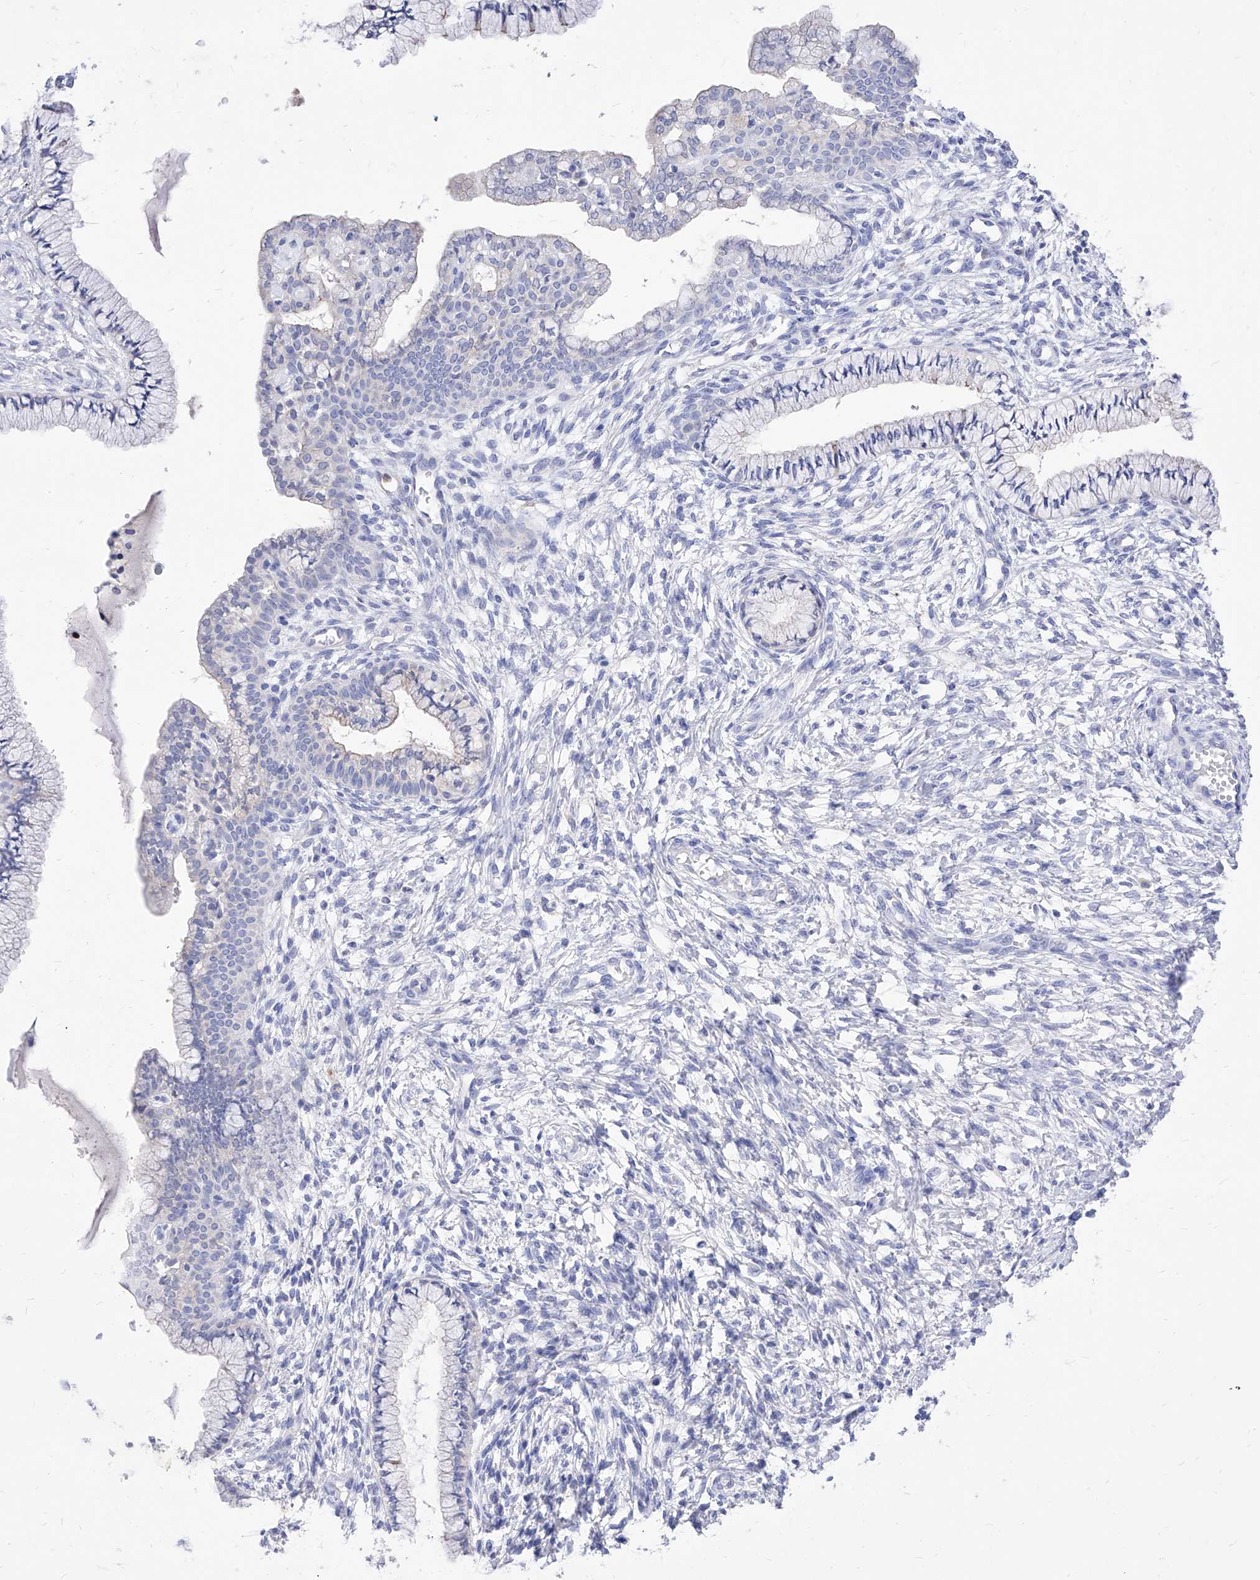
{"staining": {"intensity": "negative", "quantity": "none", "location": "none"}, "tissue": "cervix", "cell_type": "Glandular cells", "image_type": "normal", "snomed": [{"axis": "morphology", "description": "Normal tissue, NOS"}, {"axis": "topography", "description": "Cervix"}], "caption": "IHC histopathology image of unremarkable cervix: cervix stained with DAB demonstrates no significant protein expression in glandular cells. (Brightfield microscopy of DAB (3,3'-diaminobenzidine) IHC at high magnification).", "gene": "VAX1", "patient": {"sex": "female", "age": 36}}